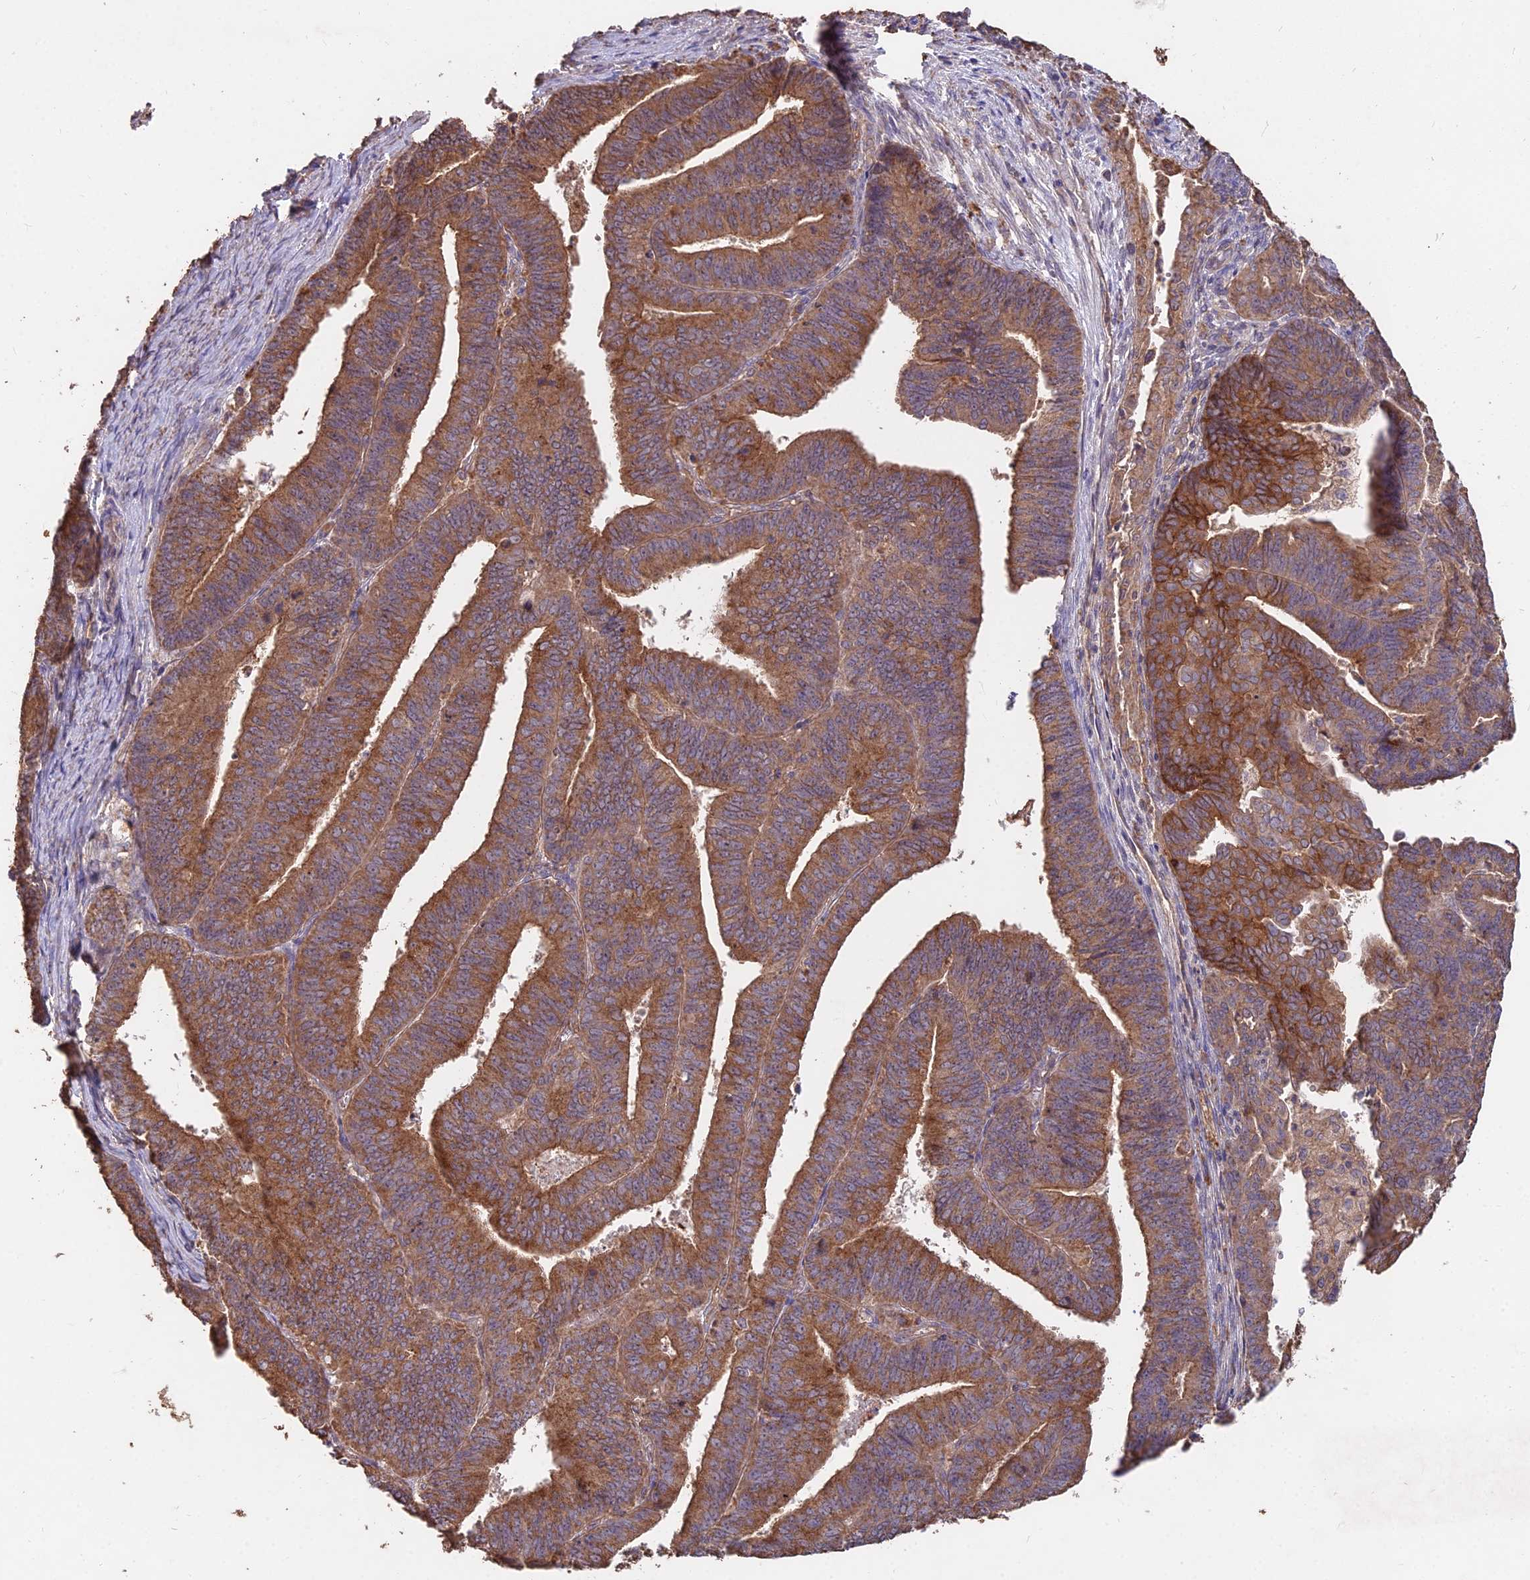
{"staining": {"intensity": "moderate", "quantity": ">75%", "location": "cytoplasmic/membranous"}, "tissue": "endometrial cancer", "cell_type": "Tumor cells", "image_type": "cancer", "snomed": [{"axis": "morphology", "description": "Adenocarcinoma, NOS"}, {"axis": "topography", "description": "Endometrium"}], "caption": "Immunohistochemistry of endometrial cancer demonstrates medium levels of moderate cytoplasmic/membranous expression in about >75% of tumor cells.", "gene": "CEMIP2", "patient": {"sex": "female", "age": 73}}